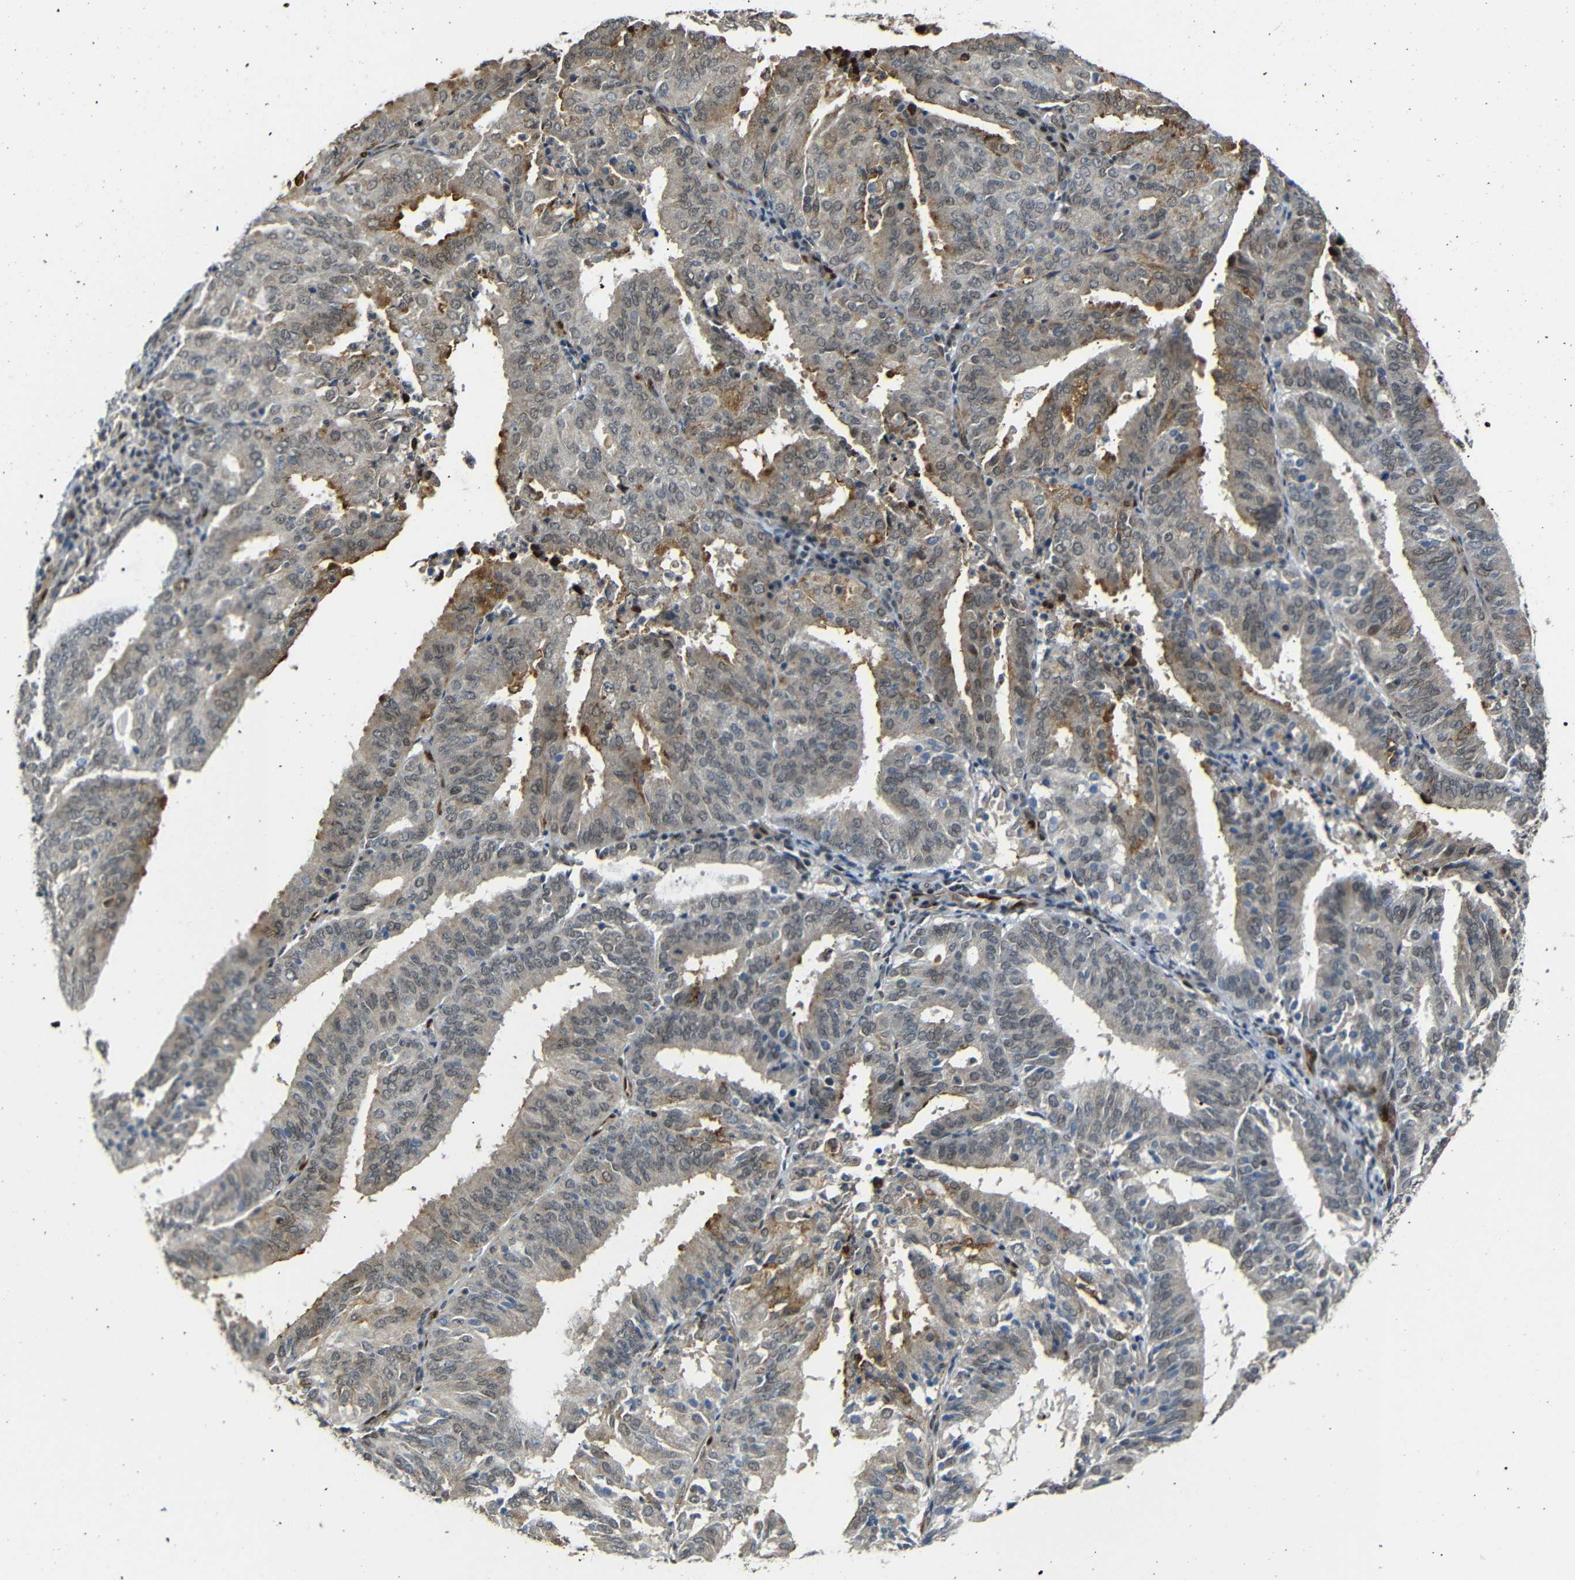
{"staining": {"intensity": "moderate", "quantity": ">75%", "location": "cytoplasmic/membranous,nuclear"}, "tissue": "endometrial cancer", "cell_type": "Tumor cells", "image_type": "cancer", "snomed": [{"axis": "morphology", "description": "Adenocarcinoma, NOS"}, {"axis": "topography", "description": "Uterus"}], "caption": "Brown immunohistochemical staining in adenocarcinoma (endometrial) demonstrates moderate cytoplasmic/membranous and nuclear positivity in about >75% of tumor cells.", "gene": "TBX2", "patient": {"sex": "female", "age": 60}}